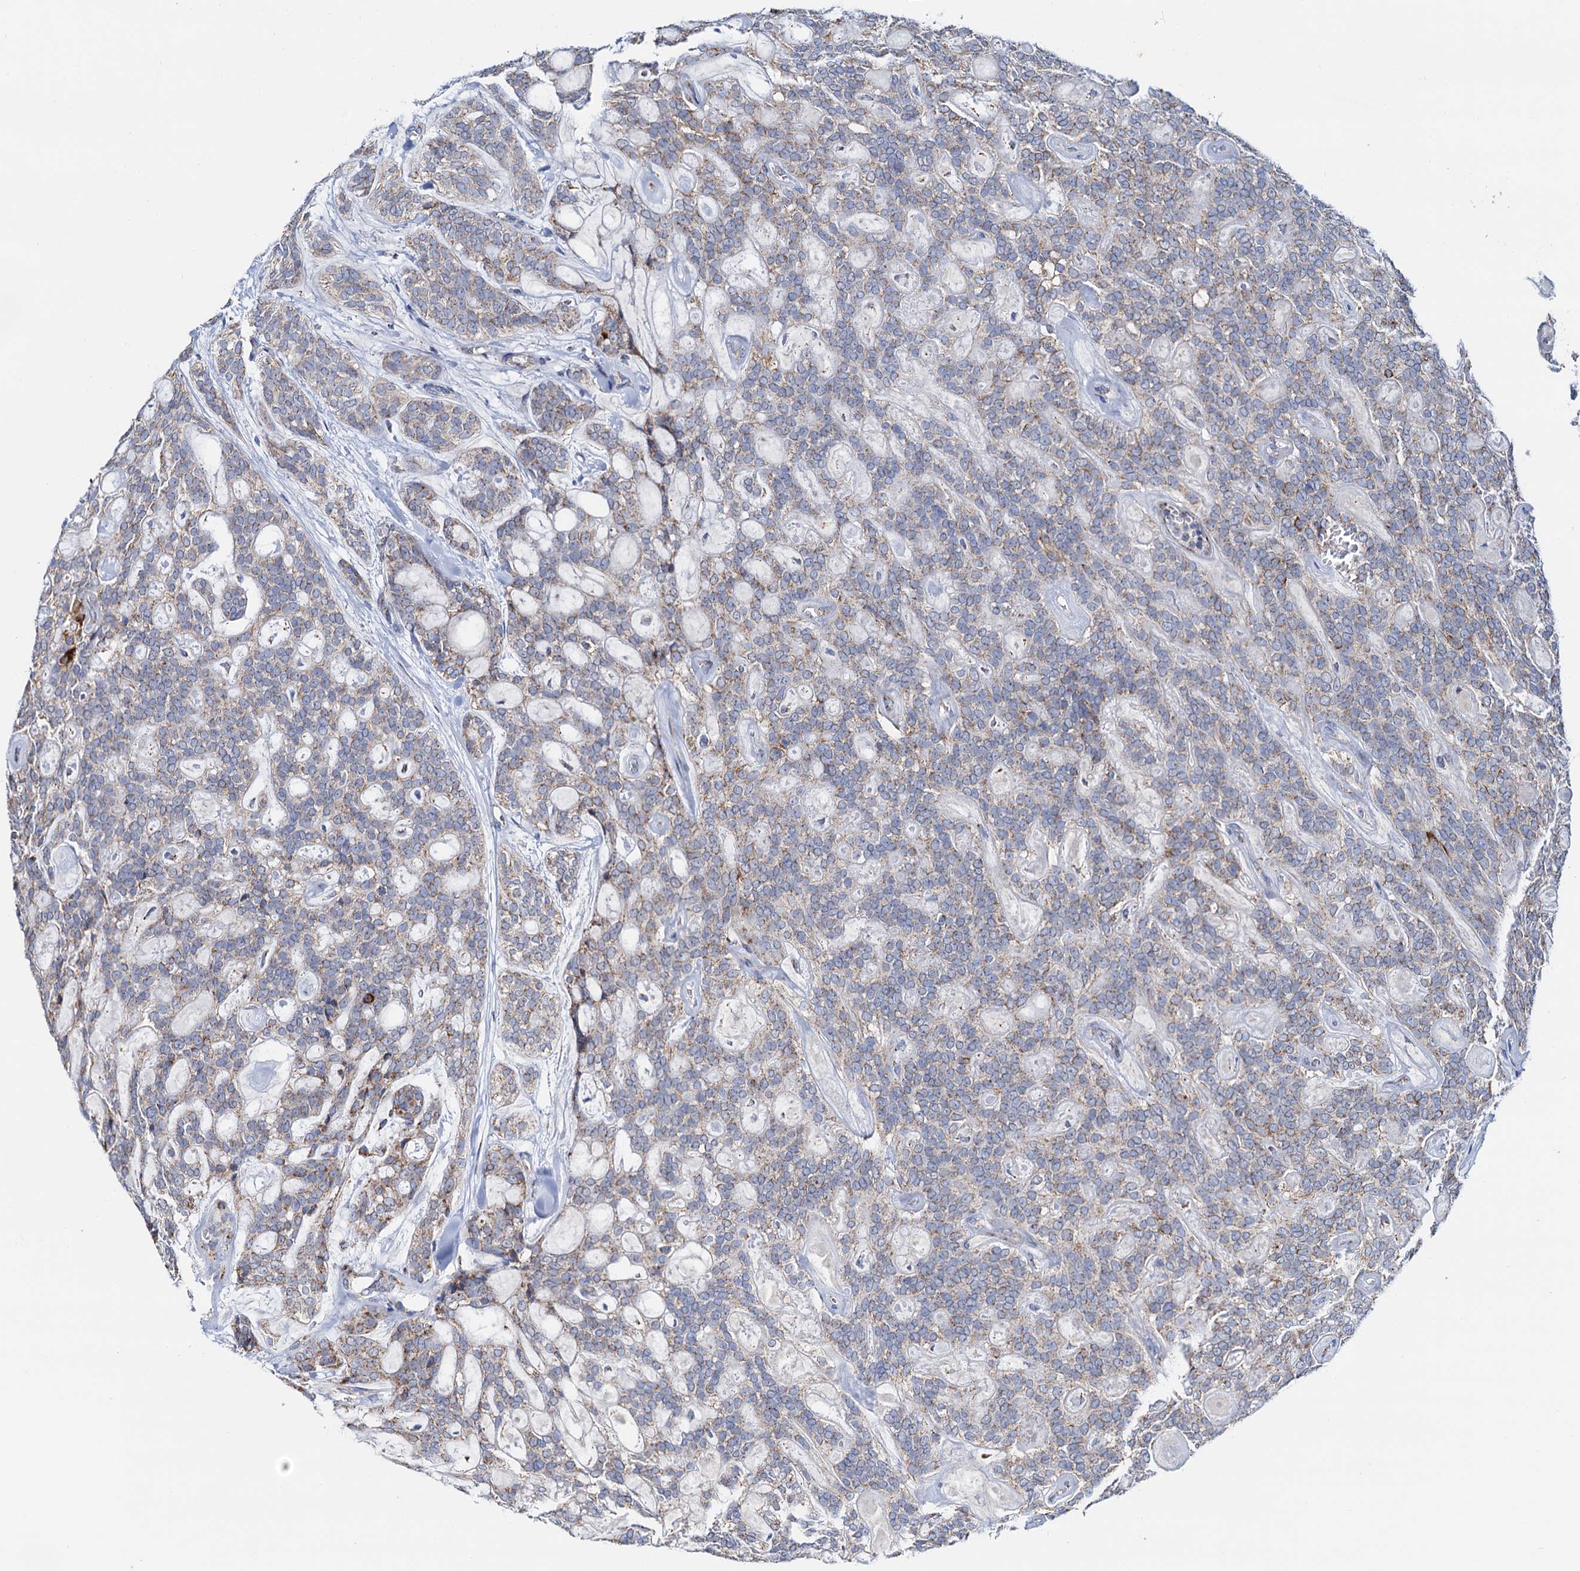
{"staining": {"intensity": "moderate", "quantity": "<25%", "location": "cytoplasmic/membranous"}, "tissue": "head and neck cancer", "cell_type": "Tumor cells", "image_type": "cancer", "snomed": [{"axis": "morphology", "description": "Adenocarcinoma, NOS"}, {"axis": "topography", "description": "Head-Neck"}], "caption": "Approximately <25% of tumor cells in head and neck cancer display moderate cytoplasmic/membranous protein expression as visualized by brown immunohistochemical staining.", "gene": "C2CD3", "patient": {"sex": "male", "age": 66}}